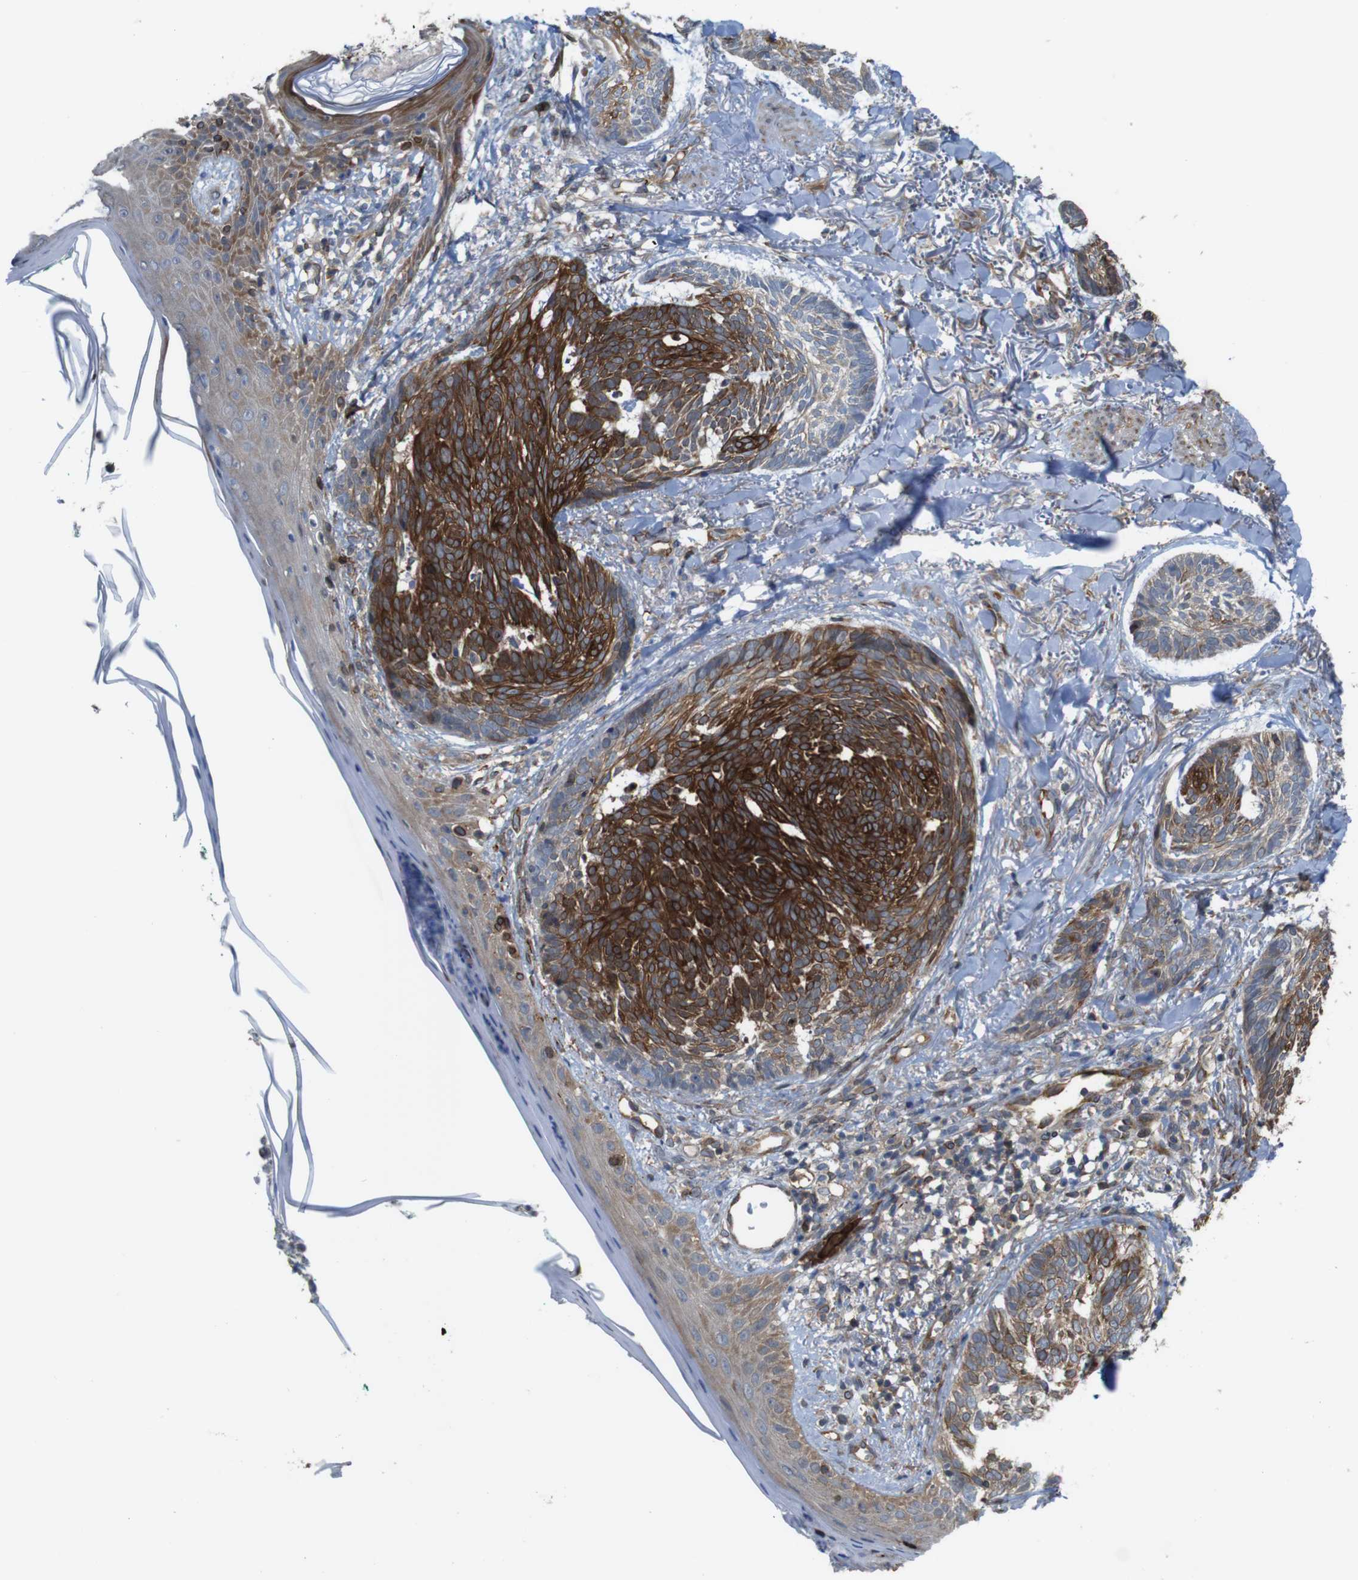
{"staining": {"intensity": "strong", "quantity": ">75%", "location": "cytoplasmic/membranous"}, "tissue": "skin cancer", "cell_type": "Tumor cells", "image_type": "cancer", "snomed": [{"axis": "morphology", "description": "Basal cell carcinoma"}, {"axis": "topography", "description": "Skin"}], "caption": "Protein expression analysis of human basal cell carcinoma (skin) reveals strong cytoplasmic/membranous positivity in approximately >75% of tumor cells.", "gene": "PCOLCE2", "patient": {"sex": "male", "age": 43}}